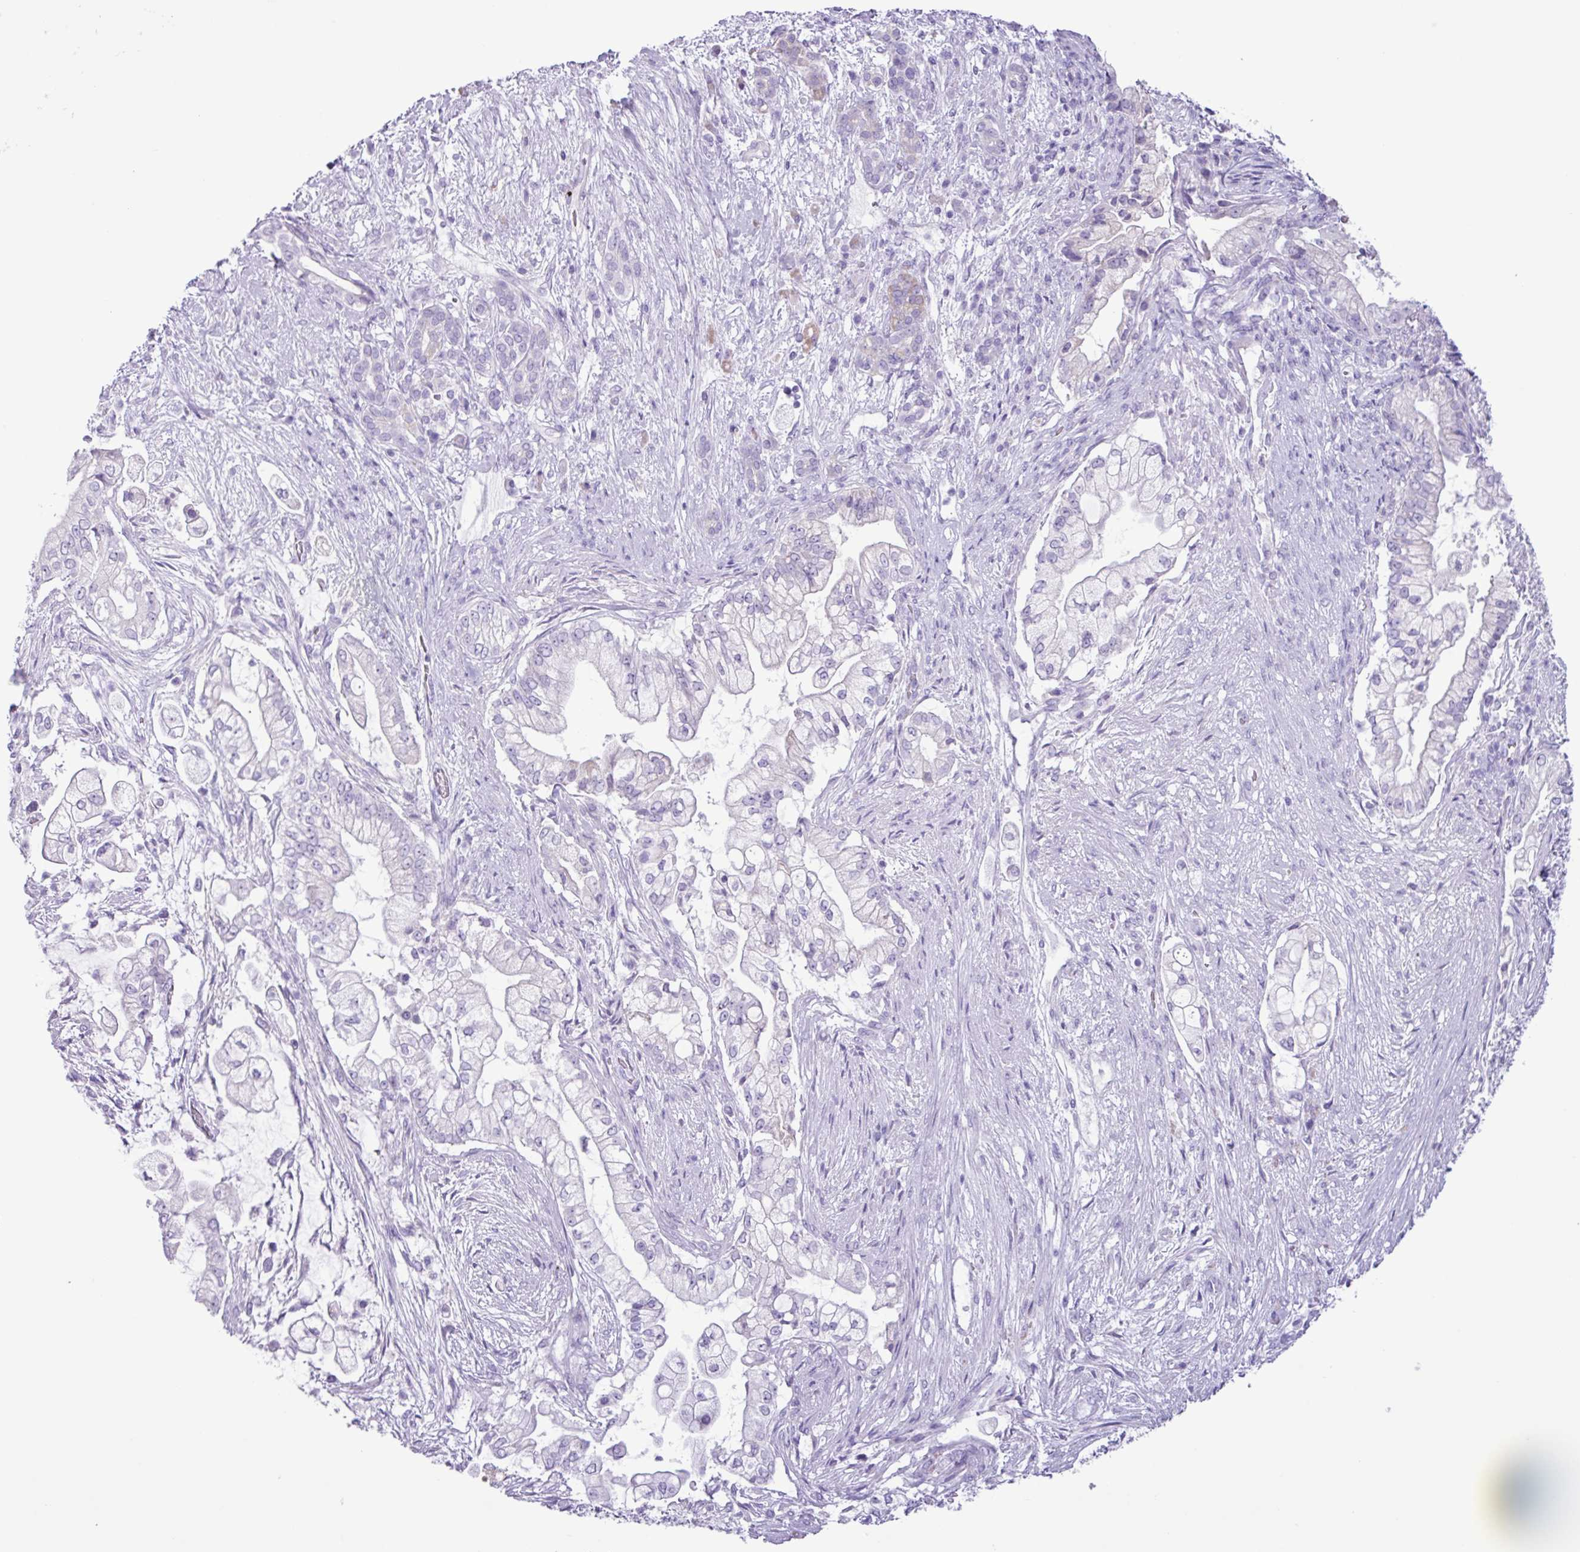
{"staining": {"intensity": "negative", "quantity": "none", "location": "none"}, "tissue": "pancreatic cancer", "cell_type": "Tumor cells", "image_type": "cancer", "snomed": [{"axis": "morphology", "description": "Adenocarcinoma, NOS"}, {"axis": "topography", "description": "Pancreas"}], "caption": "This image is of pancreatic cancer stained with IHC to label a protein in brown with the nuclei are counter-stained blue. There is no staining in tumor cells.", "gene": "AGO3", "patient": {"sex": "female", "age": 69}}